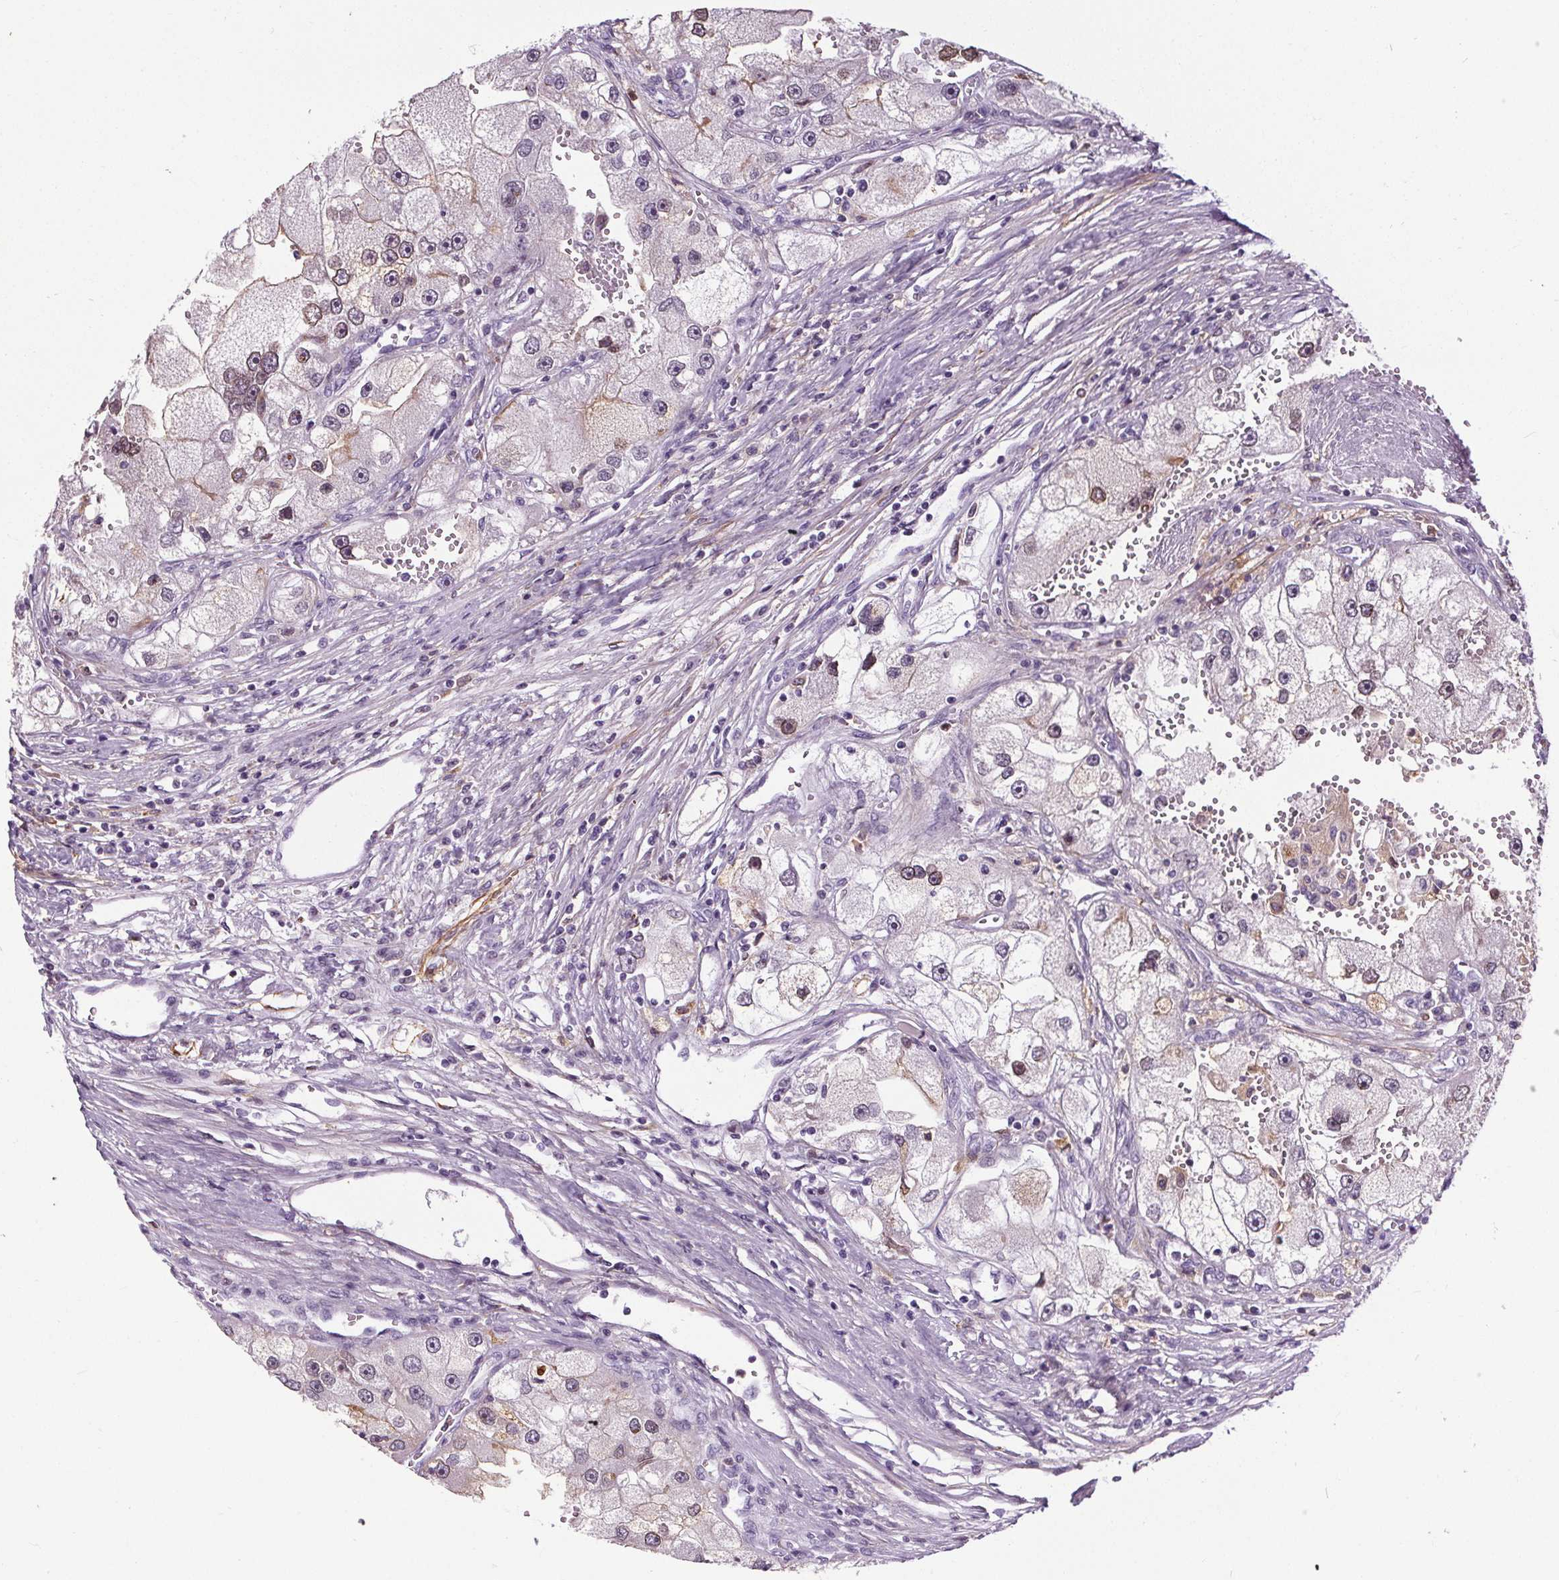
{"staining": {"intensity": "moderate", "quantity": "<25%", "location": "cytoplasmic/membranous,nuclear"}, "tissue": "renal cancer", "cell_type": "Tumor cells", "image_type": "cancer", "snomed": [{"axis": "morphology", "description": "Adenocarcinoma, NOS"}, {"axis": "topography", "description": "Kidney"}], "caption": "High-power microscopy captured an immunohistochemistry photomicrograph of renal adenocarcinoma, revealing moderate cytoplasmic/membranous and nuclear staining in about <25% of tumor cells.", "gene": "TMEM240", "patient": {"sex": "male", "age": 63}}